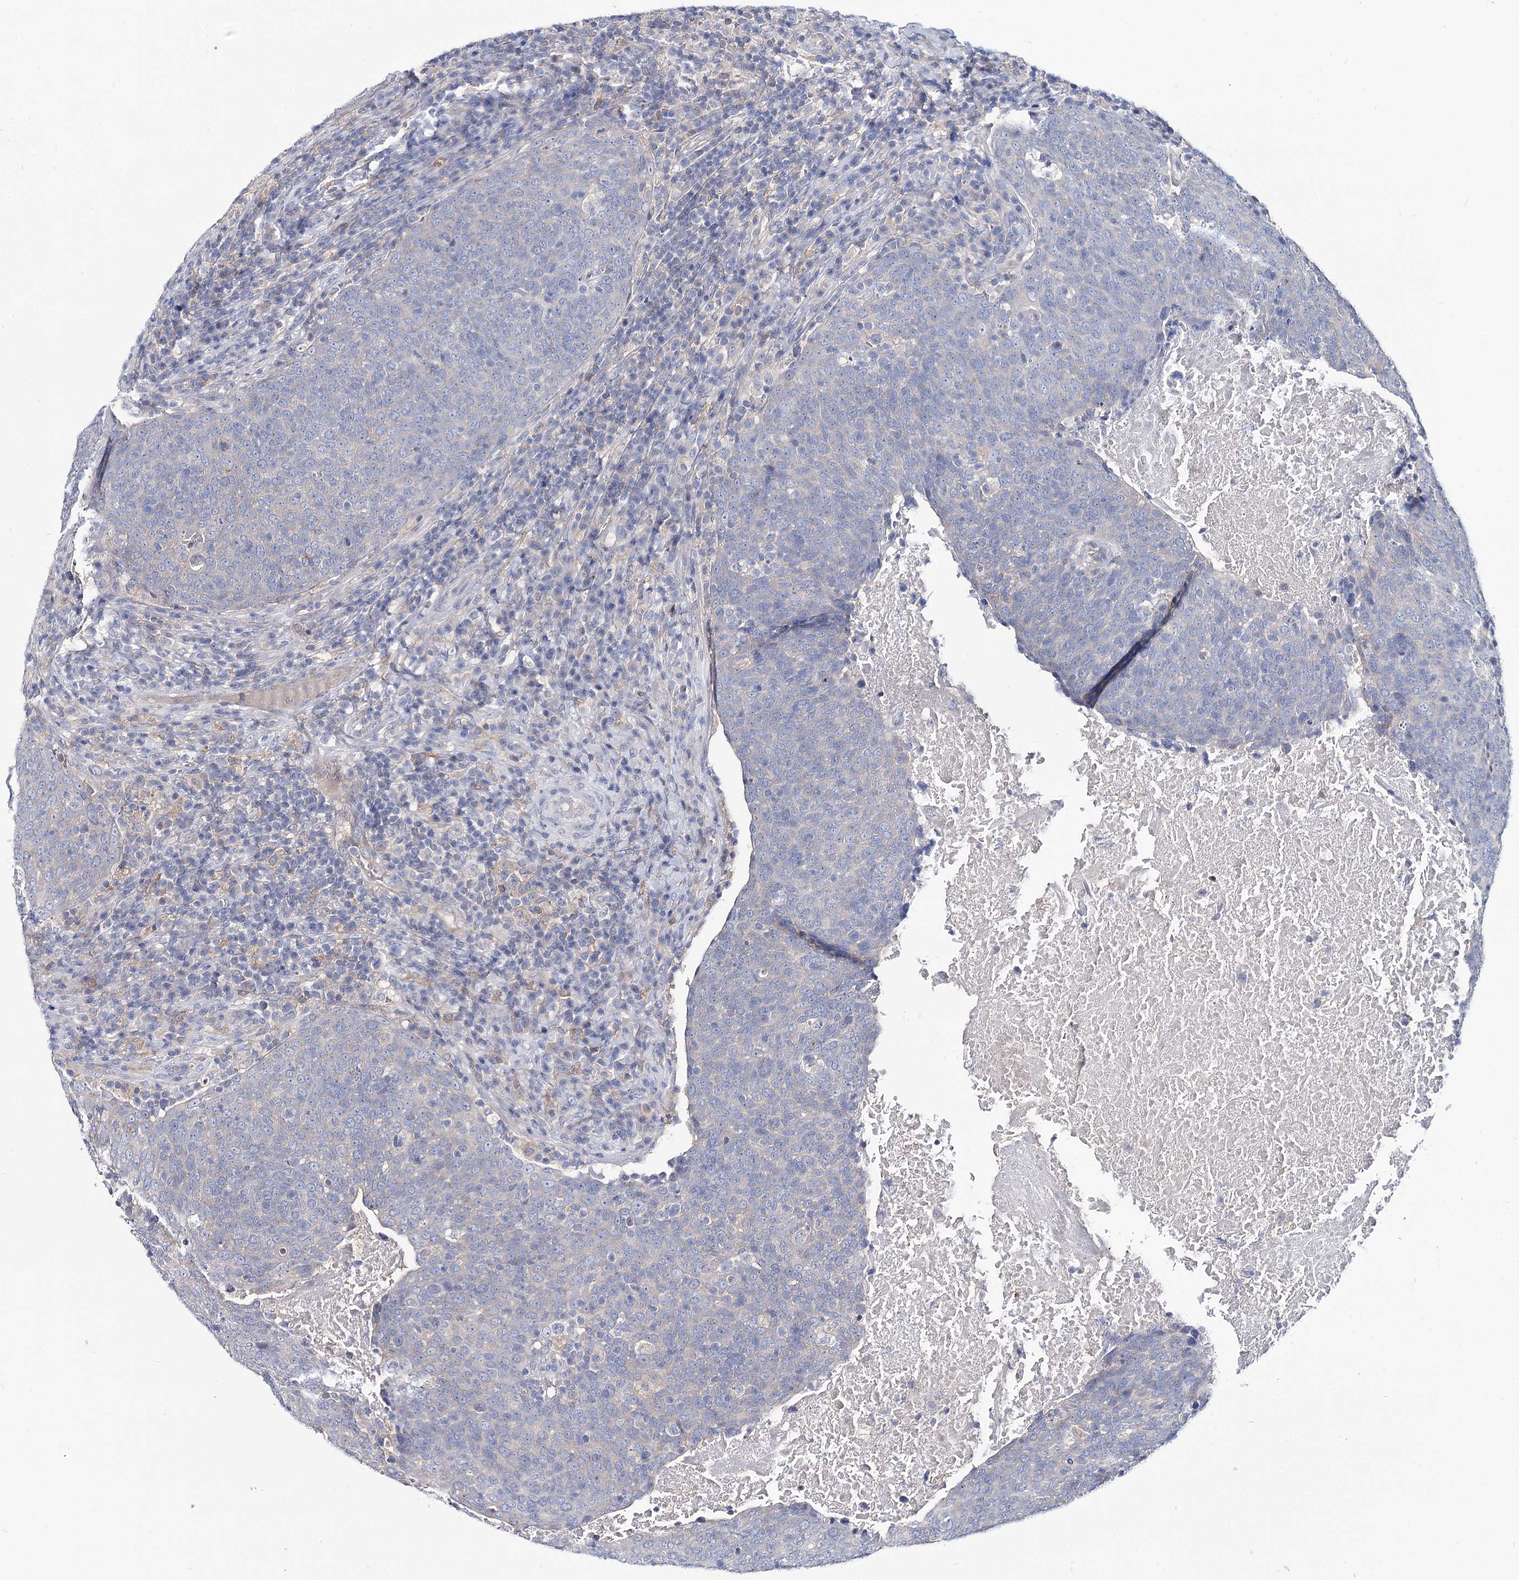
{"staining": {"intensity": "negative", "quantity": "none", "location": "none"}, "tissue": "head and neck cancer", "cell_type": "Tumor cells", "image_type": "cancer", "snomed": [{"axis": "morphology", "description": "Squamous cell carcinoma, NOS"}, {"axis": "morphology", "description": "Squamous cell carcinoma, metastatic, NOS"}, {"axis": "topography", "description": "Lymph node"}, {"axis": "topography", "description": "Head-Neck"}], "caption": "Head and neck cancer (metastatic squamous cell carcinoma) was stained to show a protein in brown. There is no significant expression in tumor cells.", "gene": "UGP2", "patient": {"sex": "male", "age": 62}}